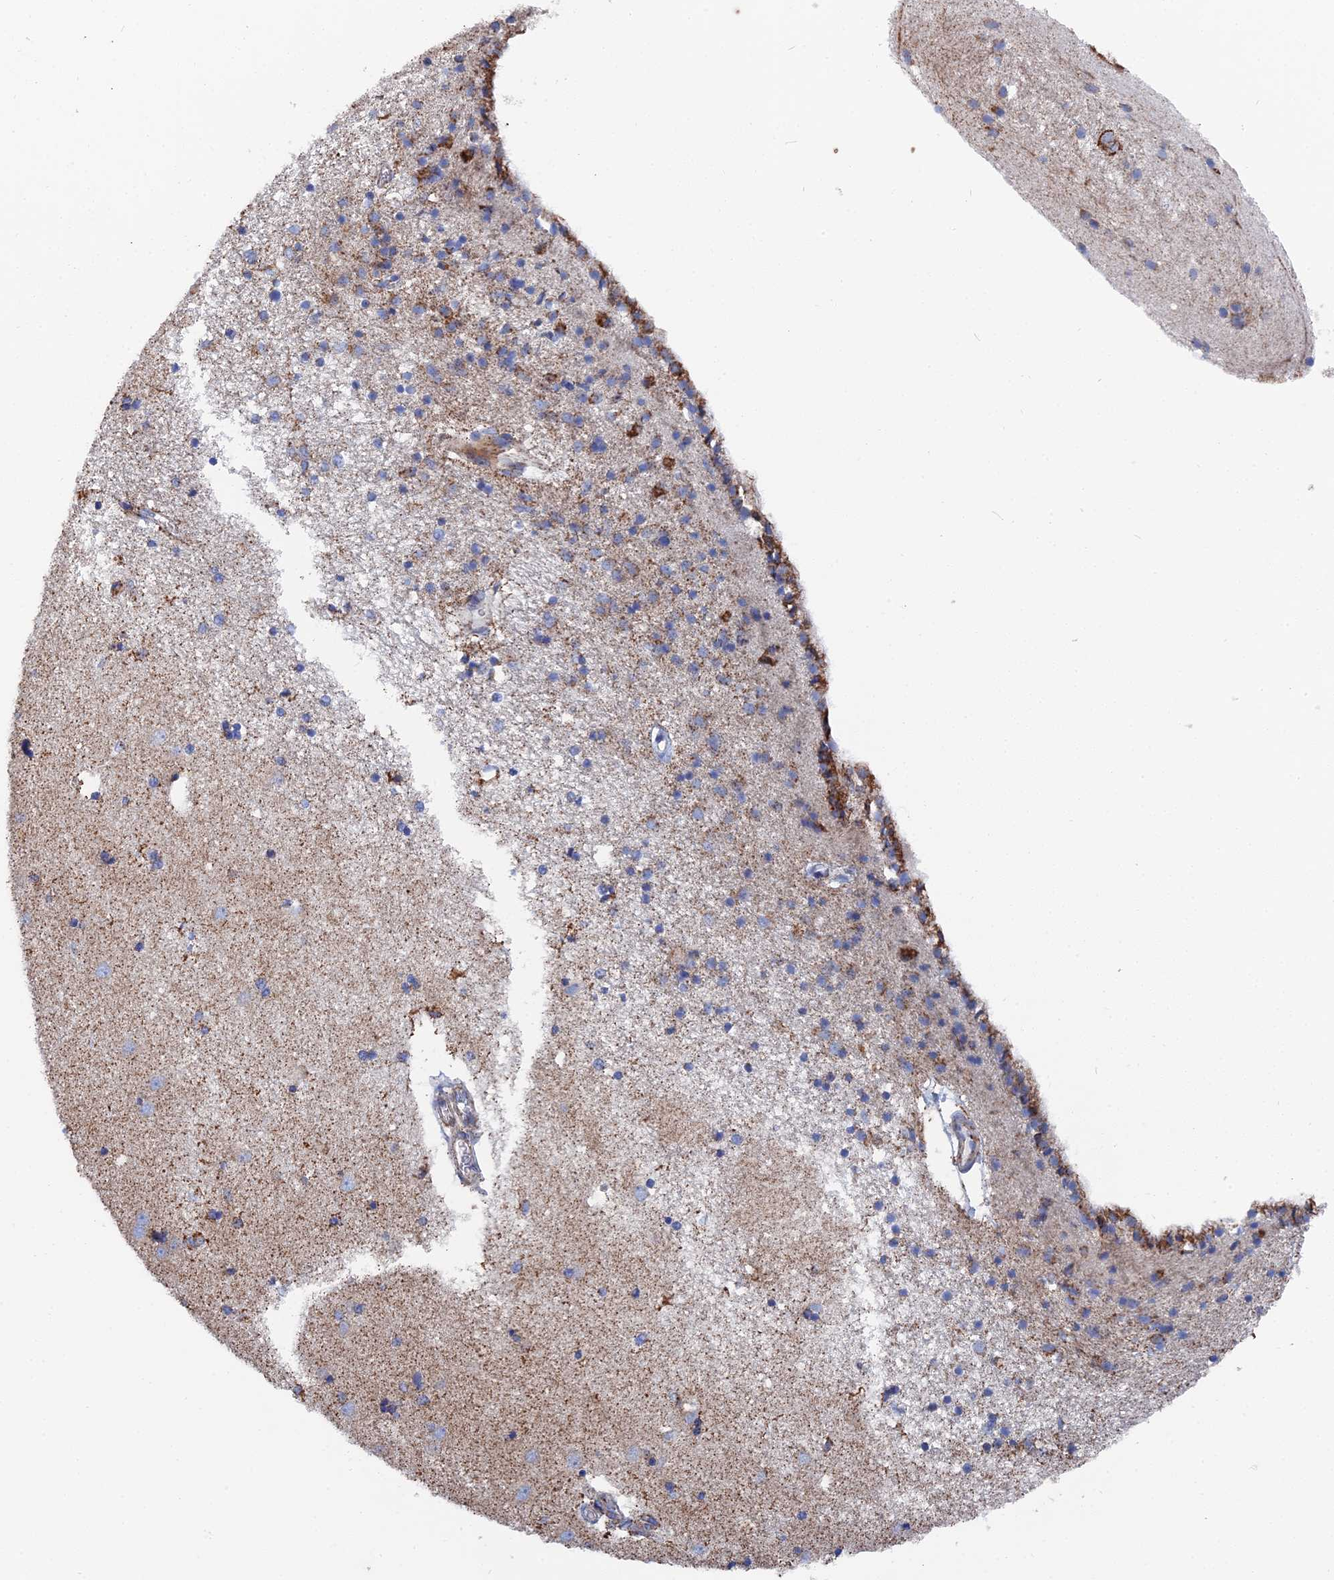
{"staining": {"intensity": "strong", "quantity": "<25%", "location": "cytoplasmic/membranous"}, "tissue": "caudate", "cell_type": "Glial cells", "image_type": "normal", "snomed": [{"axis": "morphology", "description": "Normal tissue, NOS"}, {"axis": "topography", "description": "Lateral ventricle wall"}], "caption": "Immunohistochemical staining of benign human caudate reveals medium levels of strong cytoplasmic/membranous expression in about <25% of glial cells.", "gene": "IFT80", "patient": {"sex": "female", "age": 54}}